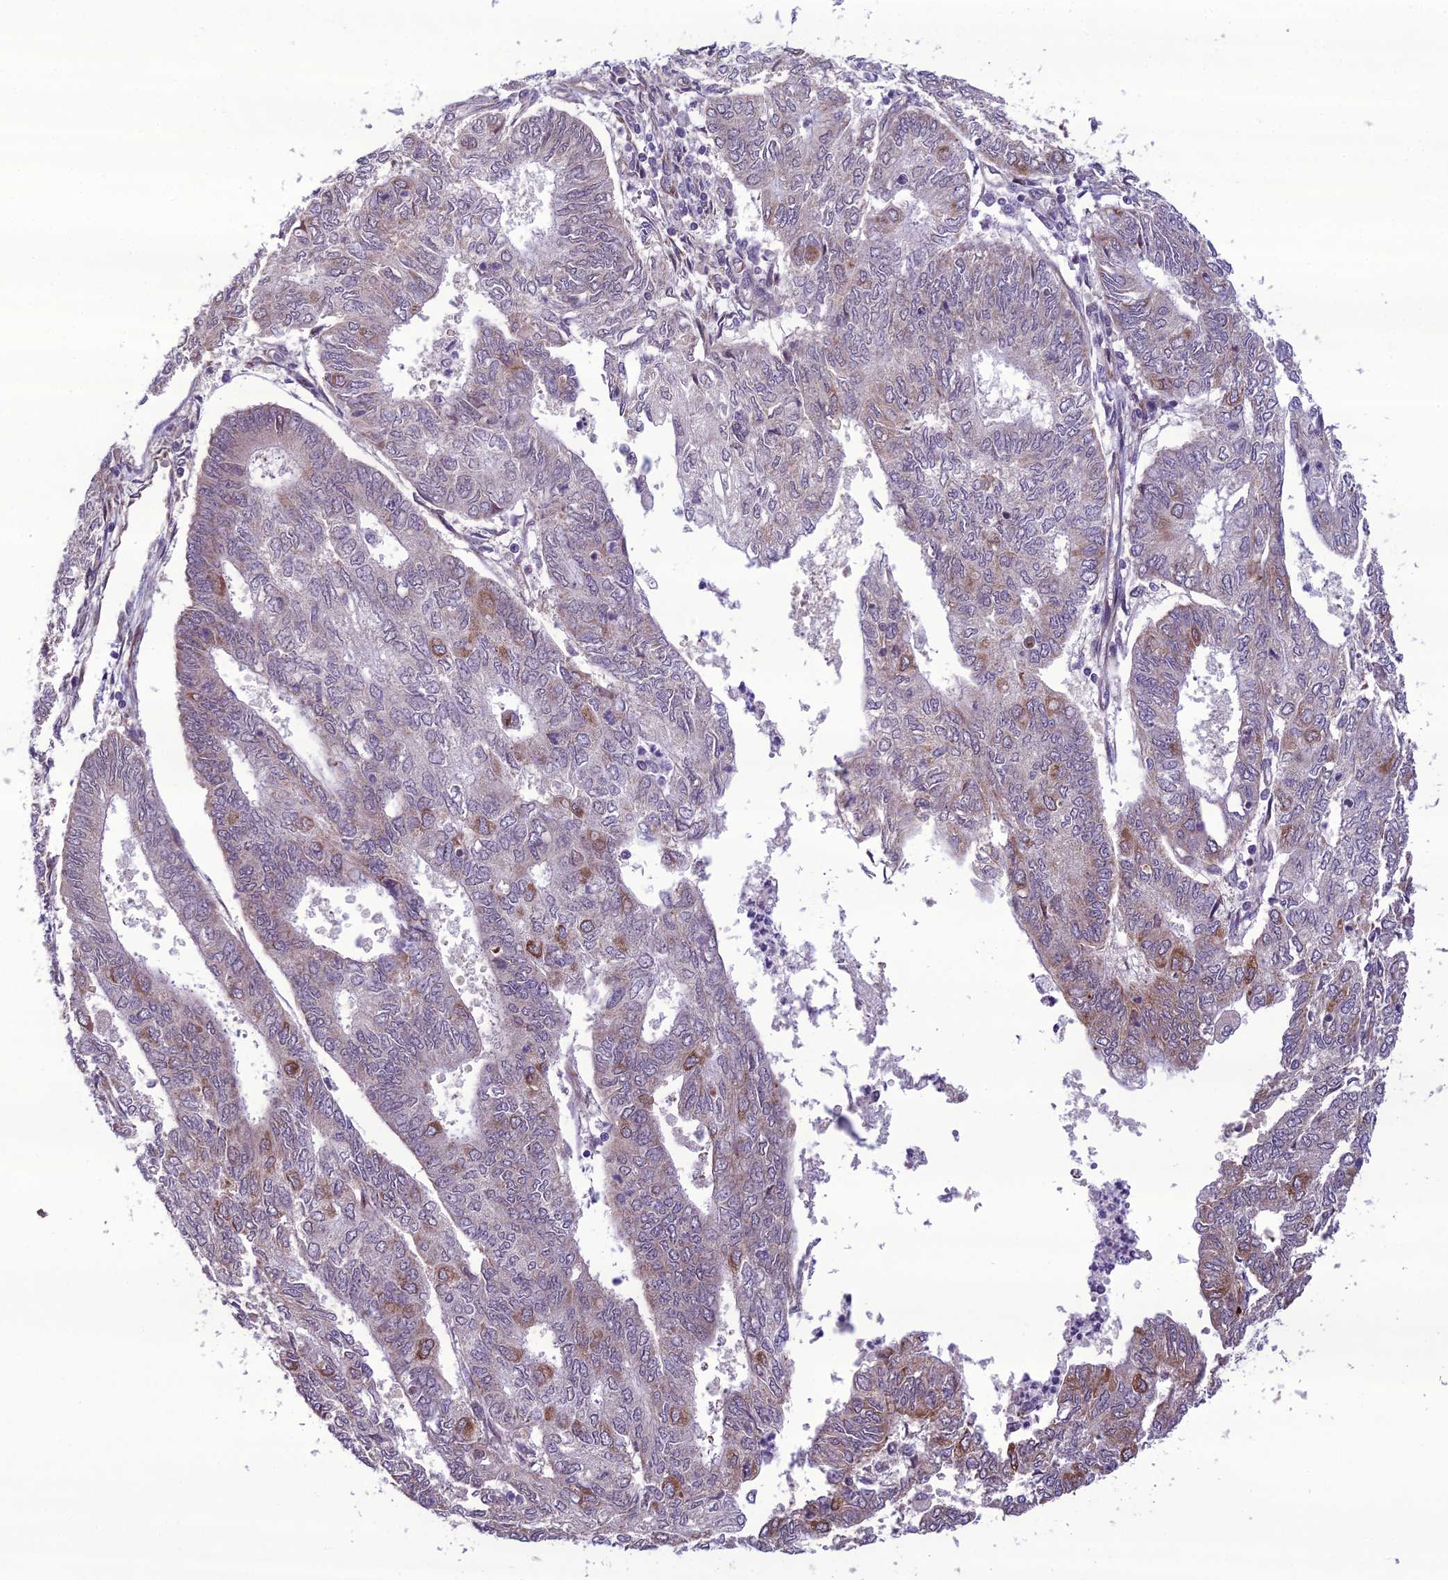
{"staining": {"intensity": "moderate", "quantity": "<25%", "location": "cytoplasmic/membranous"}, "tissue": "endometrial cancer", "cell_type": "Tumor cells", "image_type": "cancer", "snomed": [{"axis": "morphology", "description": "Adenocarcinoma, NOS"}, {"axis": "topography", "description": "Endometrium"}], "caption": "A photomicrograph of human adenocarcinoma (endometrial) stained for a protein reveals moderate cytoplasmic/membranous brown staining in tumor cells. (brown staining indicates protein expression, while blue staining denotes nuclei).", "gene": "NODAL", "patient": {"sex": "female", "age": 68}}